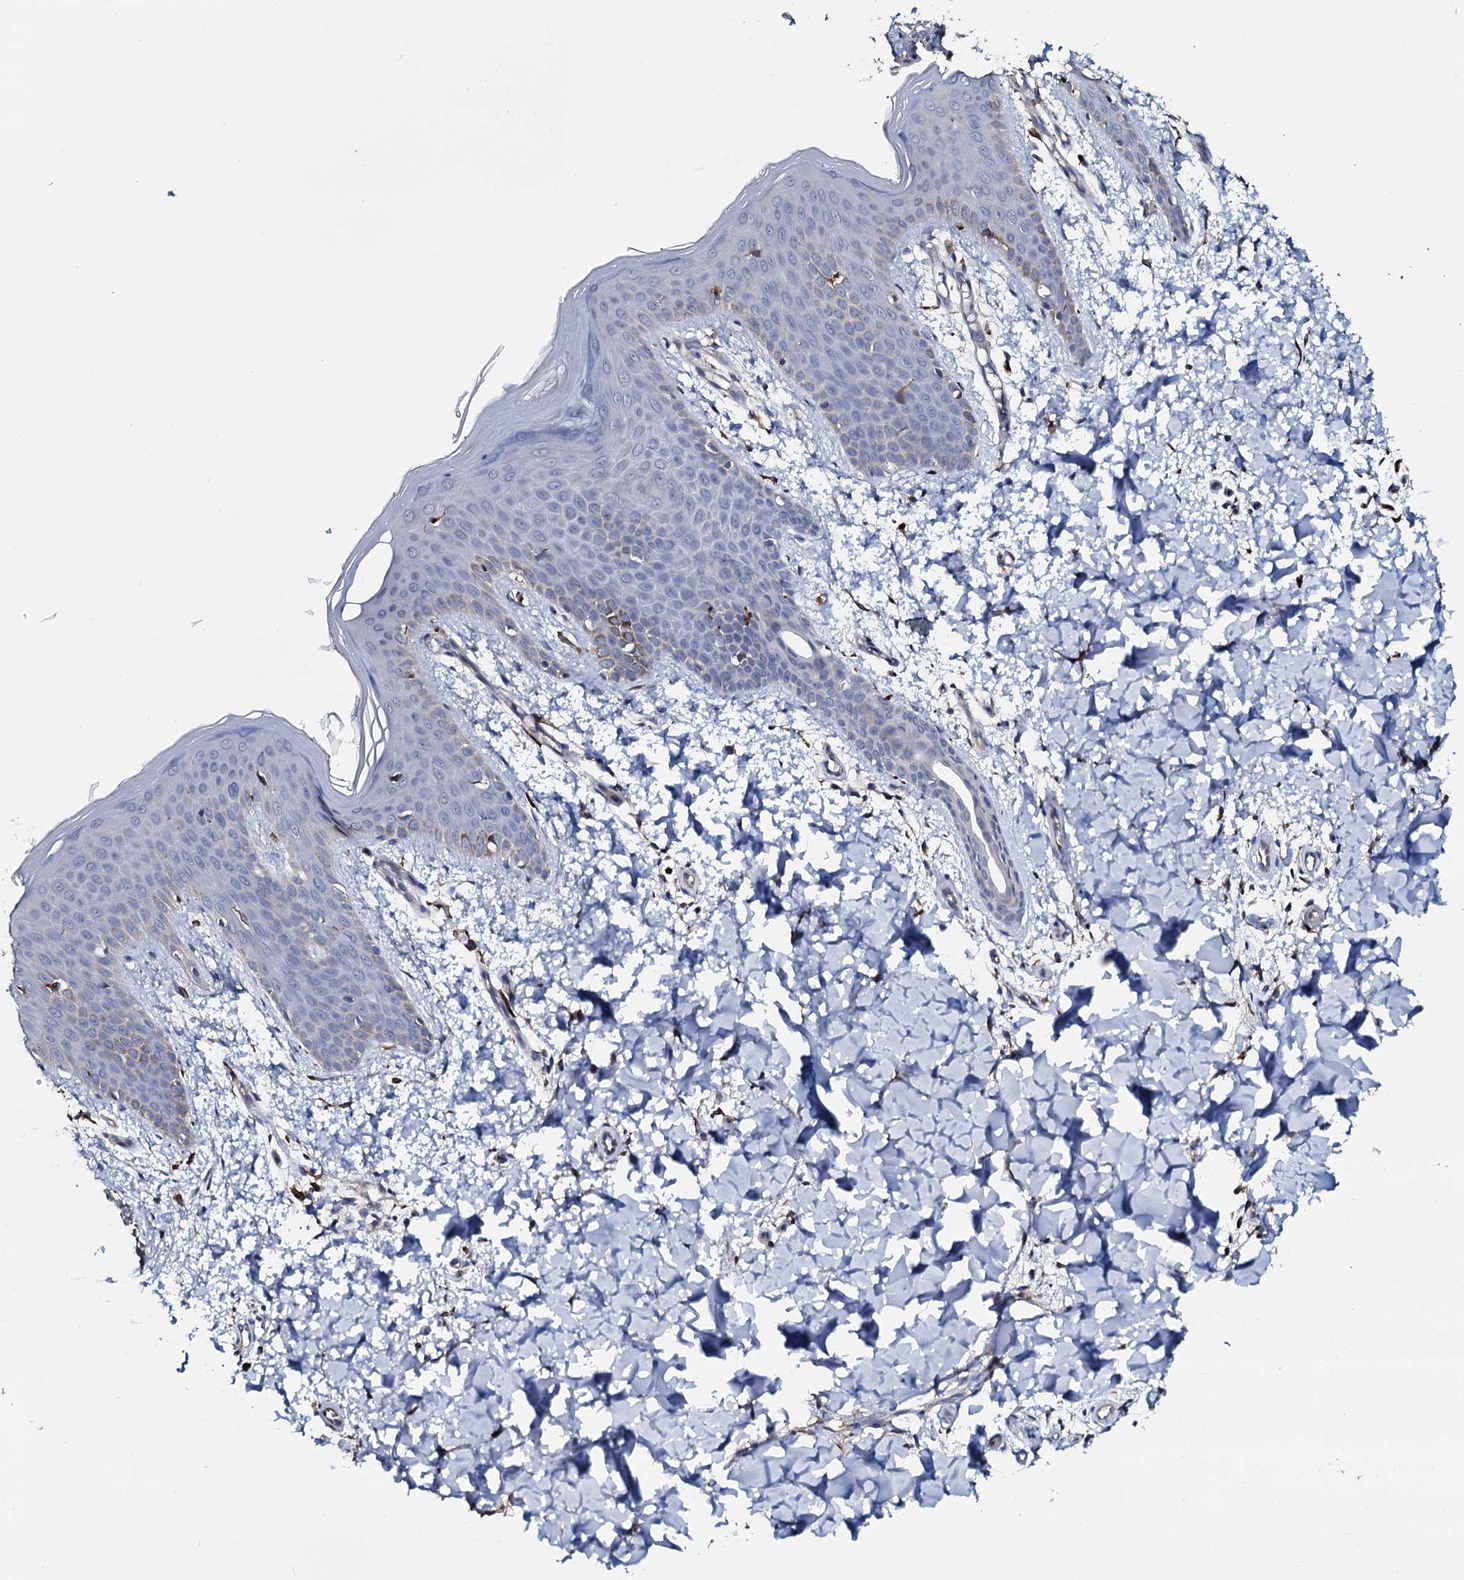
{"staining": {"intensity": "strong", "quantity": ">75%", "location": "cytoplasmic/membranous"}, "tissue": "skin", "cell_type": "Fibroblasts", "image_type": "normal", "snomed": [{"axis": "morphology", "description": "Normal tissue, NOS"}, {"axis": "topography", "description": "Skin"}], "caption": "Brown immunohistochemical staining in normal skin reveals strong cytoplasmic/membranous staining in about >75% of fibroblasts. (DAB IHC, brown staining for protein, blue staining for nuclei).", "gene": "IL12B", "patient": {"sex": "male", "age": 36}}